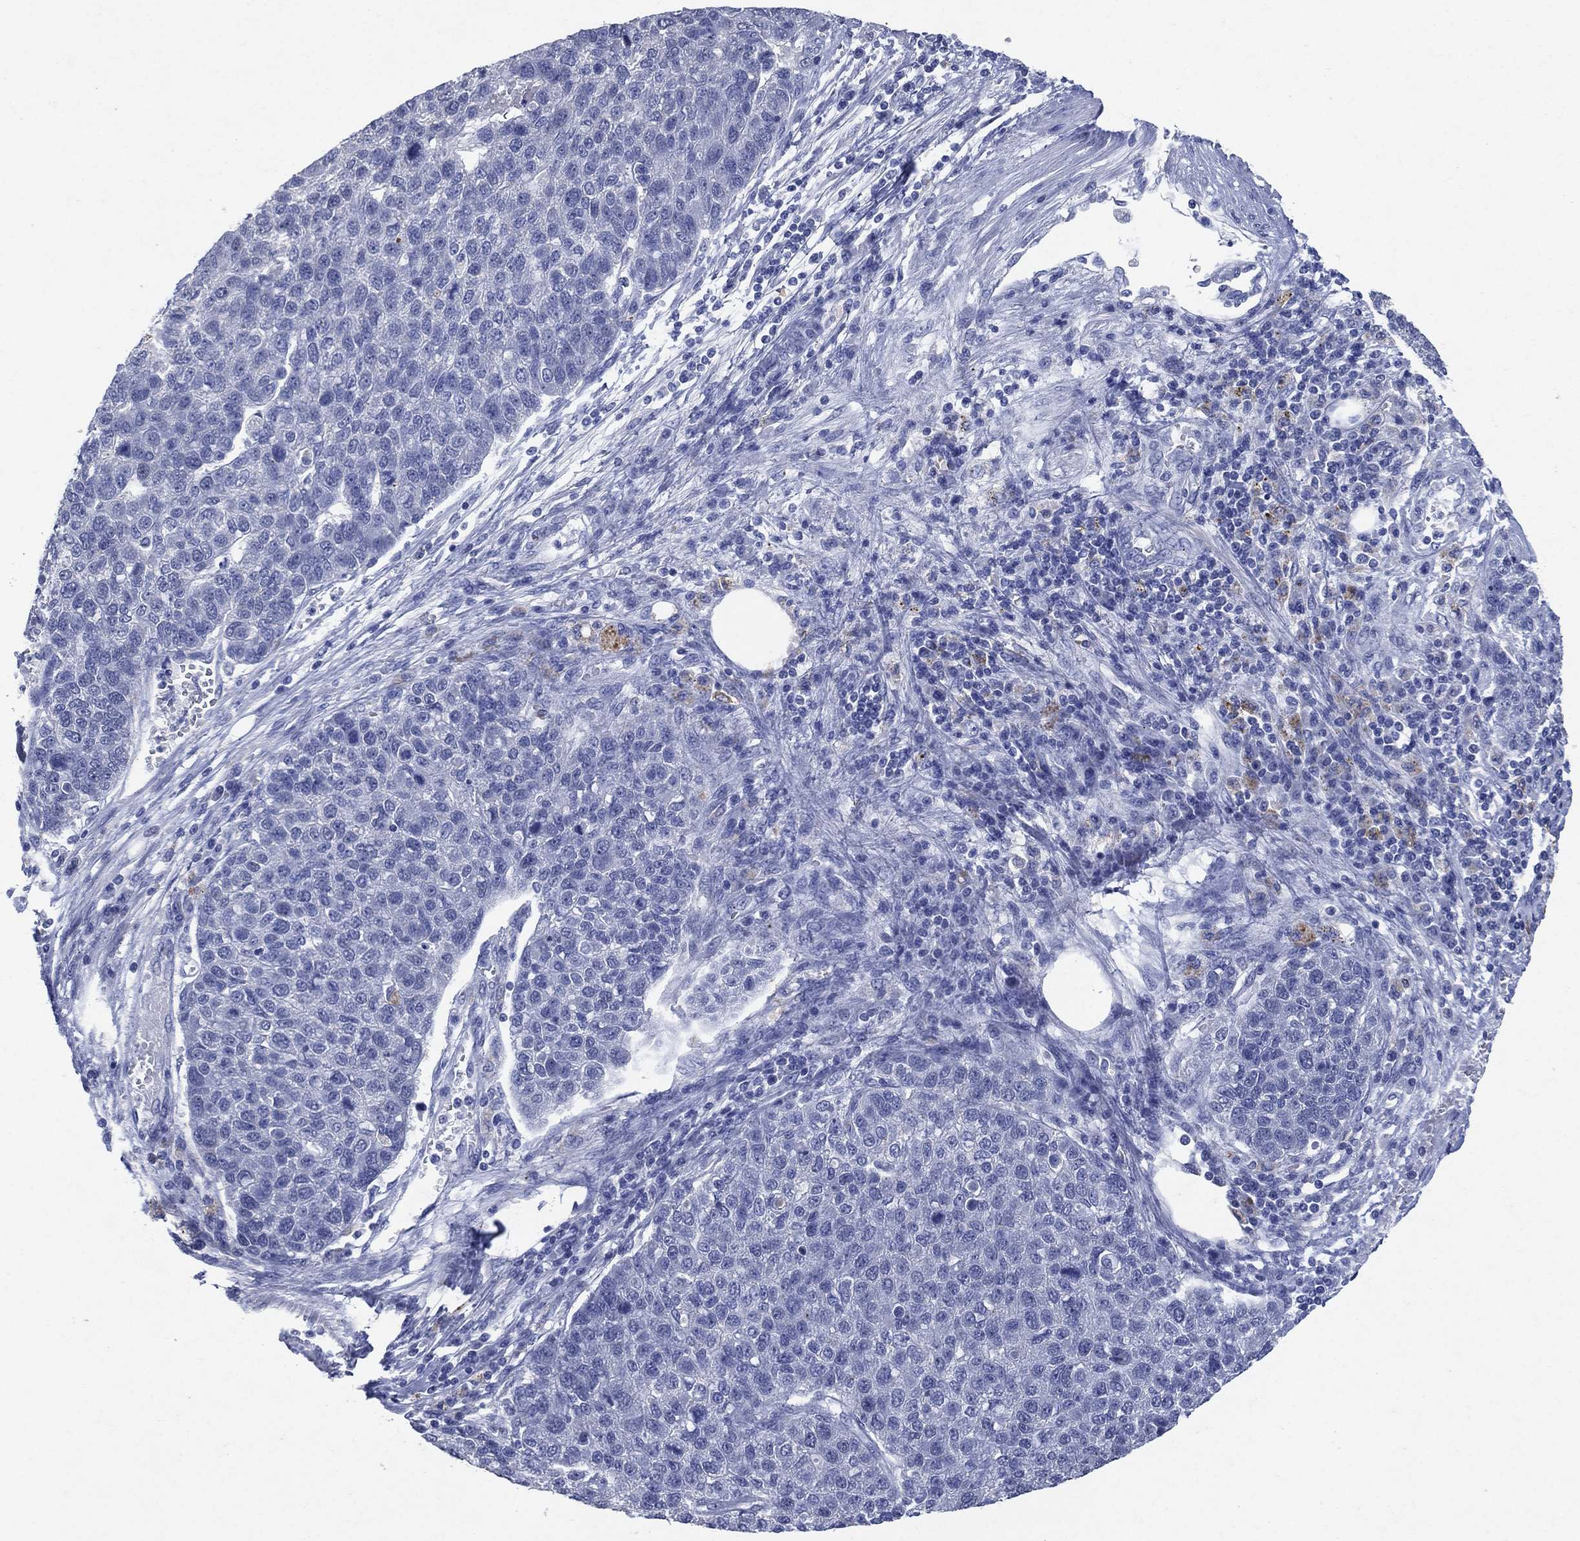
{"staining": {"intensity": "negative", "quantity": "none", "location": "none"}, "tissue": "pancreatic cancer", "cell_type": "Tumor cells", "image_type": "cancer", "snomed": [{"axis": "morphology", "description": "Adenocarcinoma, NOS"}, {"axis": "topography", "description": "Pancreas"}], "caption": "Pancreatic cancer (adenocarcinoma) was stained to show a protein in brown. There is no significant expression in tumor cells.", "gene": "FSCN2", "patient": {"sex": "female", "age": 61}}